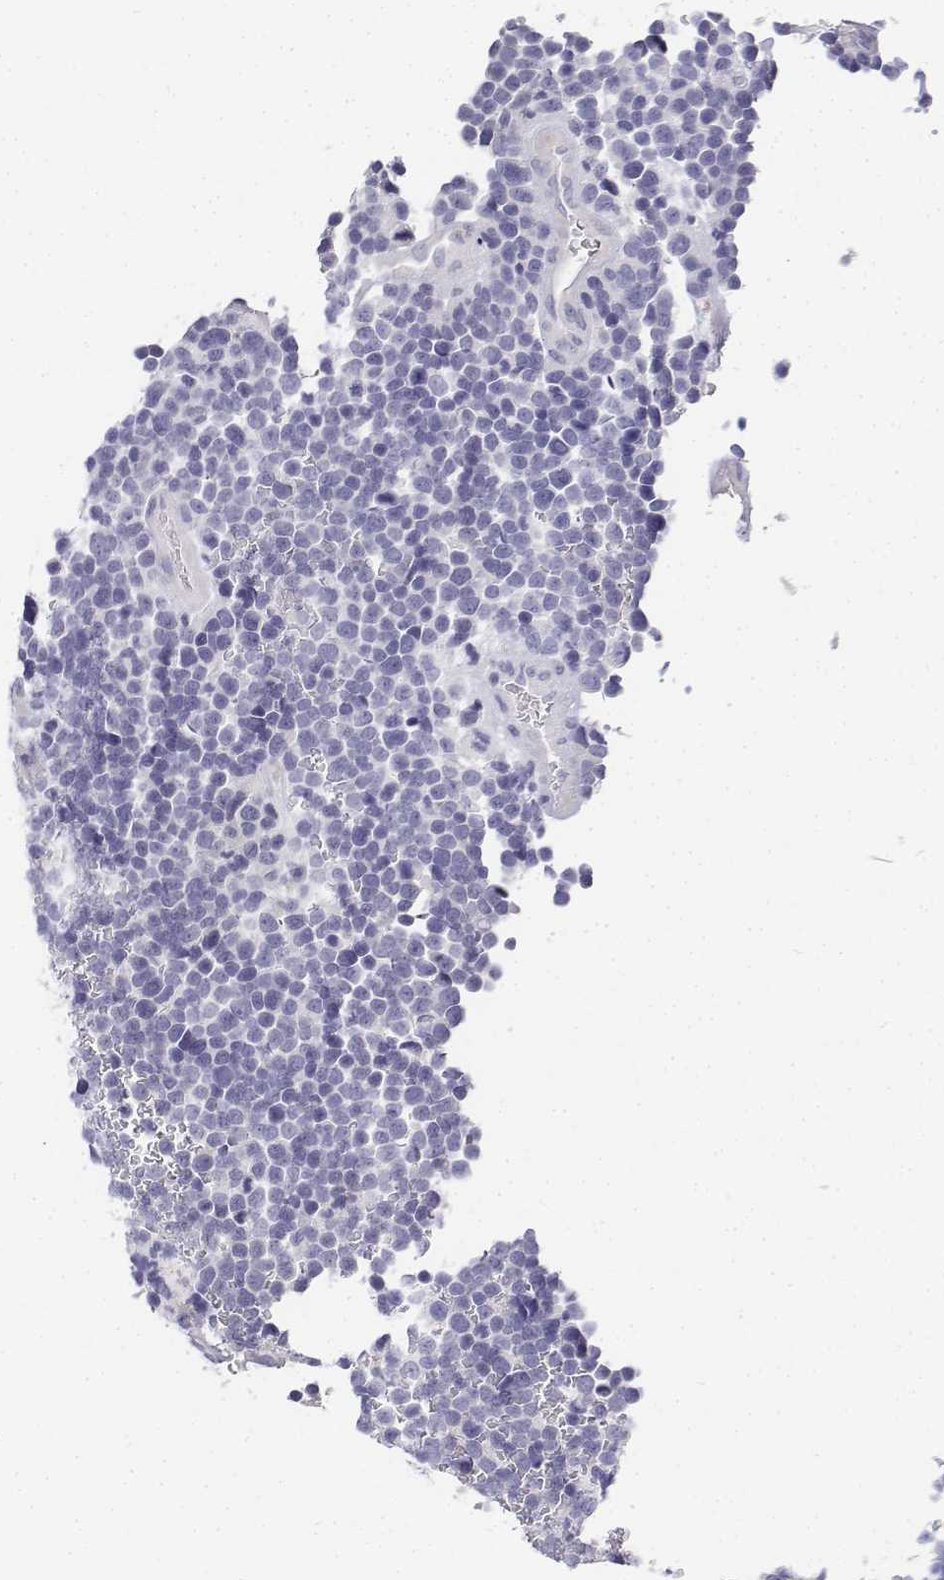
{"staining": {"intensity": "negative", "quantity": "none", "location": "none"}, "tissue": "glioma", "cell_type": "Tumor cells", "image_type": "cancer", "snomed": [{"axis": "morphology", "description": "Glioma, malignant, High grade"}, {"axis": "topography", "description": "Brain"}], "caption": "The IHC histopathology image has no significant expression in tumor cells of malignant high-grade glioma tissue.", "gene": "CD3E", "patient": {"sex": "male", "age": 33}}